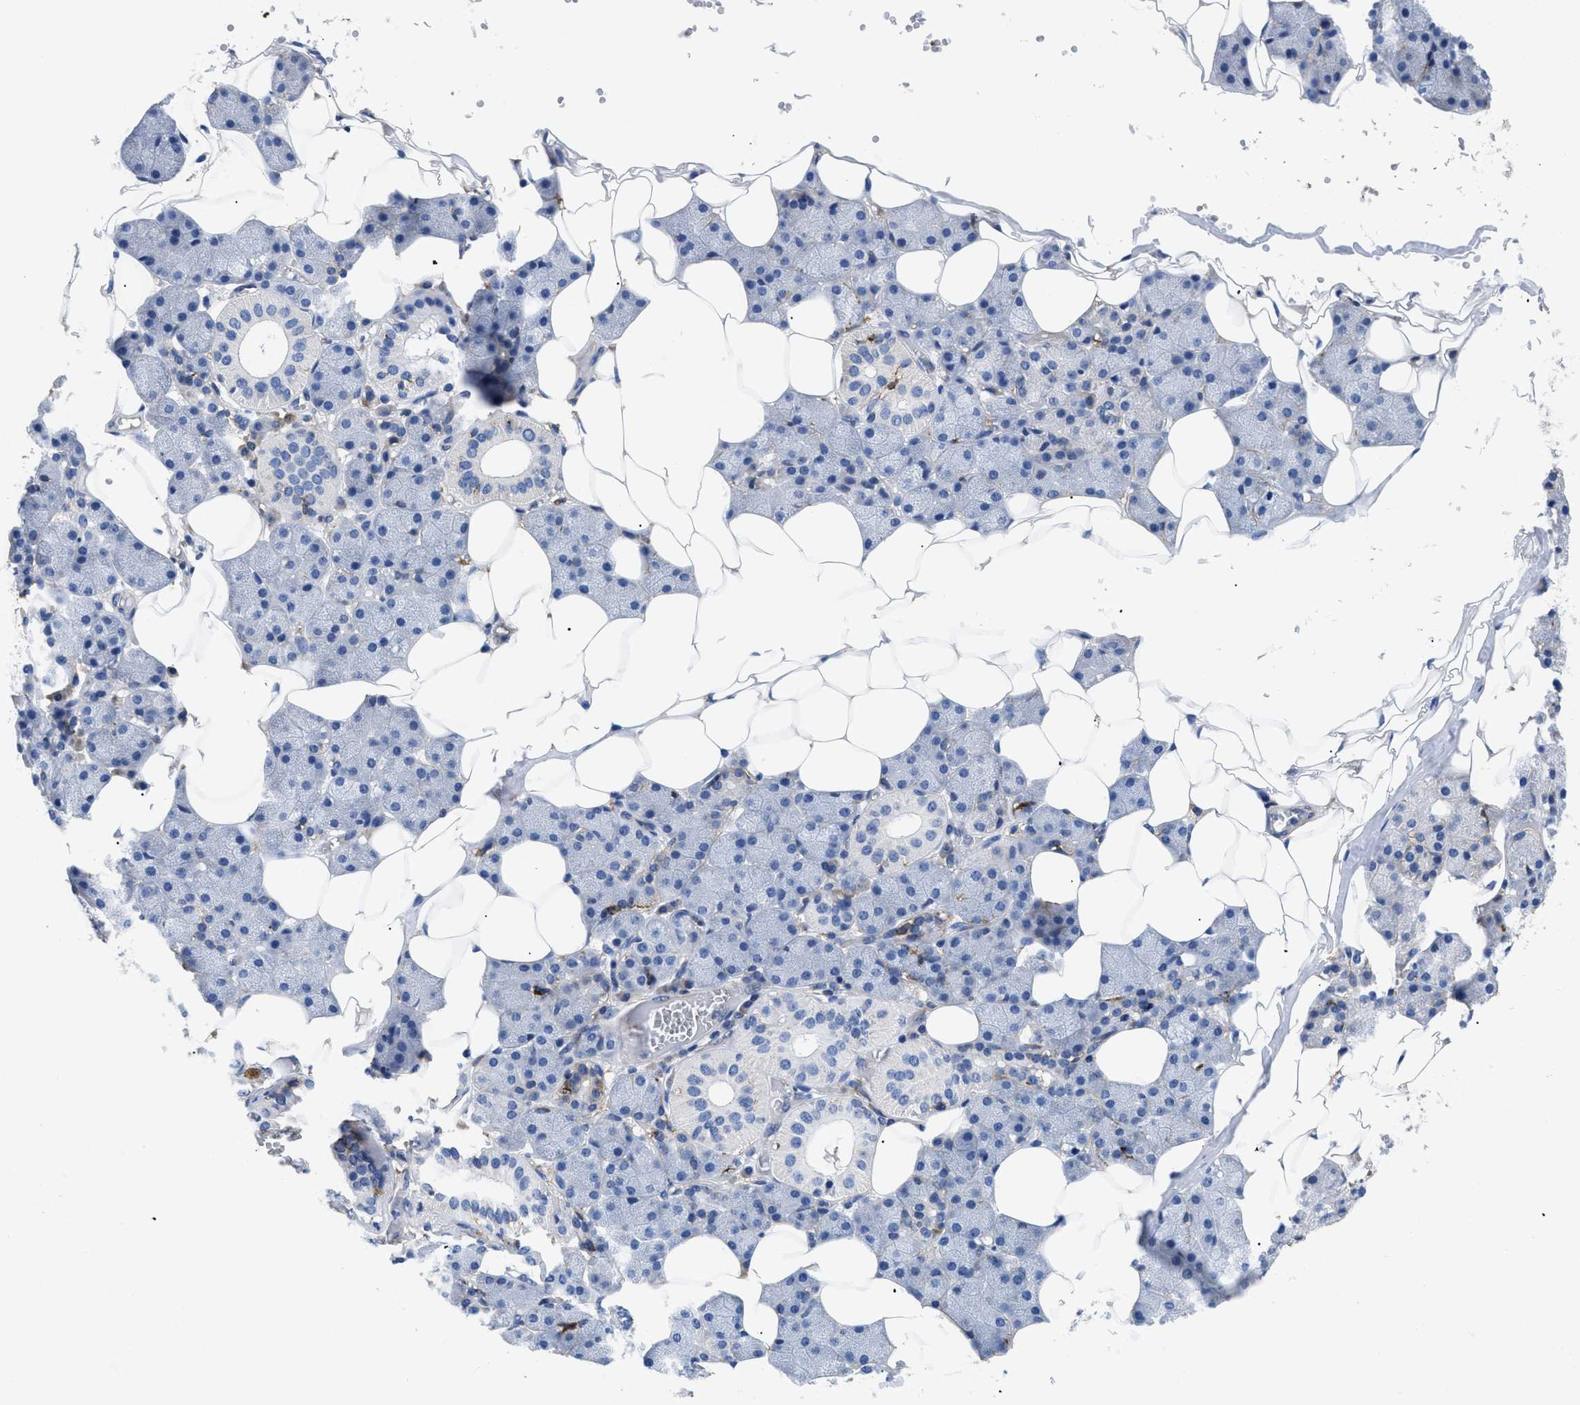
{"staining": {"intensity": "negative", "quantity": "none", "location": "none"}, "tissue": "salivary gland", "cell_type": "Glandular cells", "image_type": "normal", "snomed": [{"axis": "morphology", "description": "Normal tissue, NOS"}, {"axis": "topography", "description": "Salivary gland"}], "caption": "Salivary gland stained for a protein using IHC reveals no positivity glandular cells.", "gene": "HLA", "patient": {"sex": "female", "age": 33}}